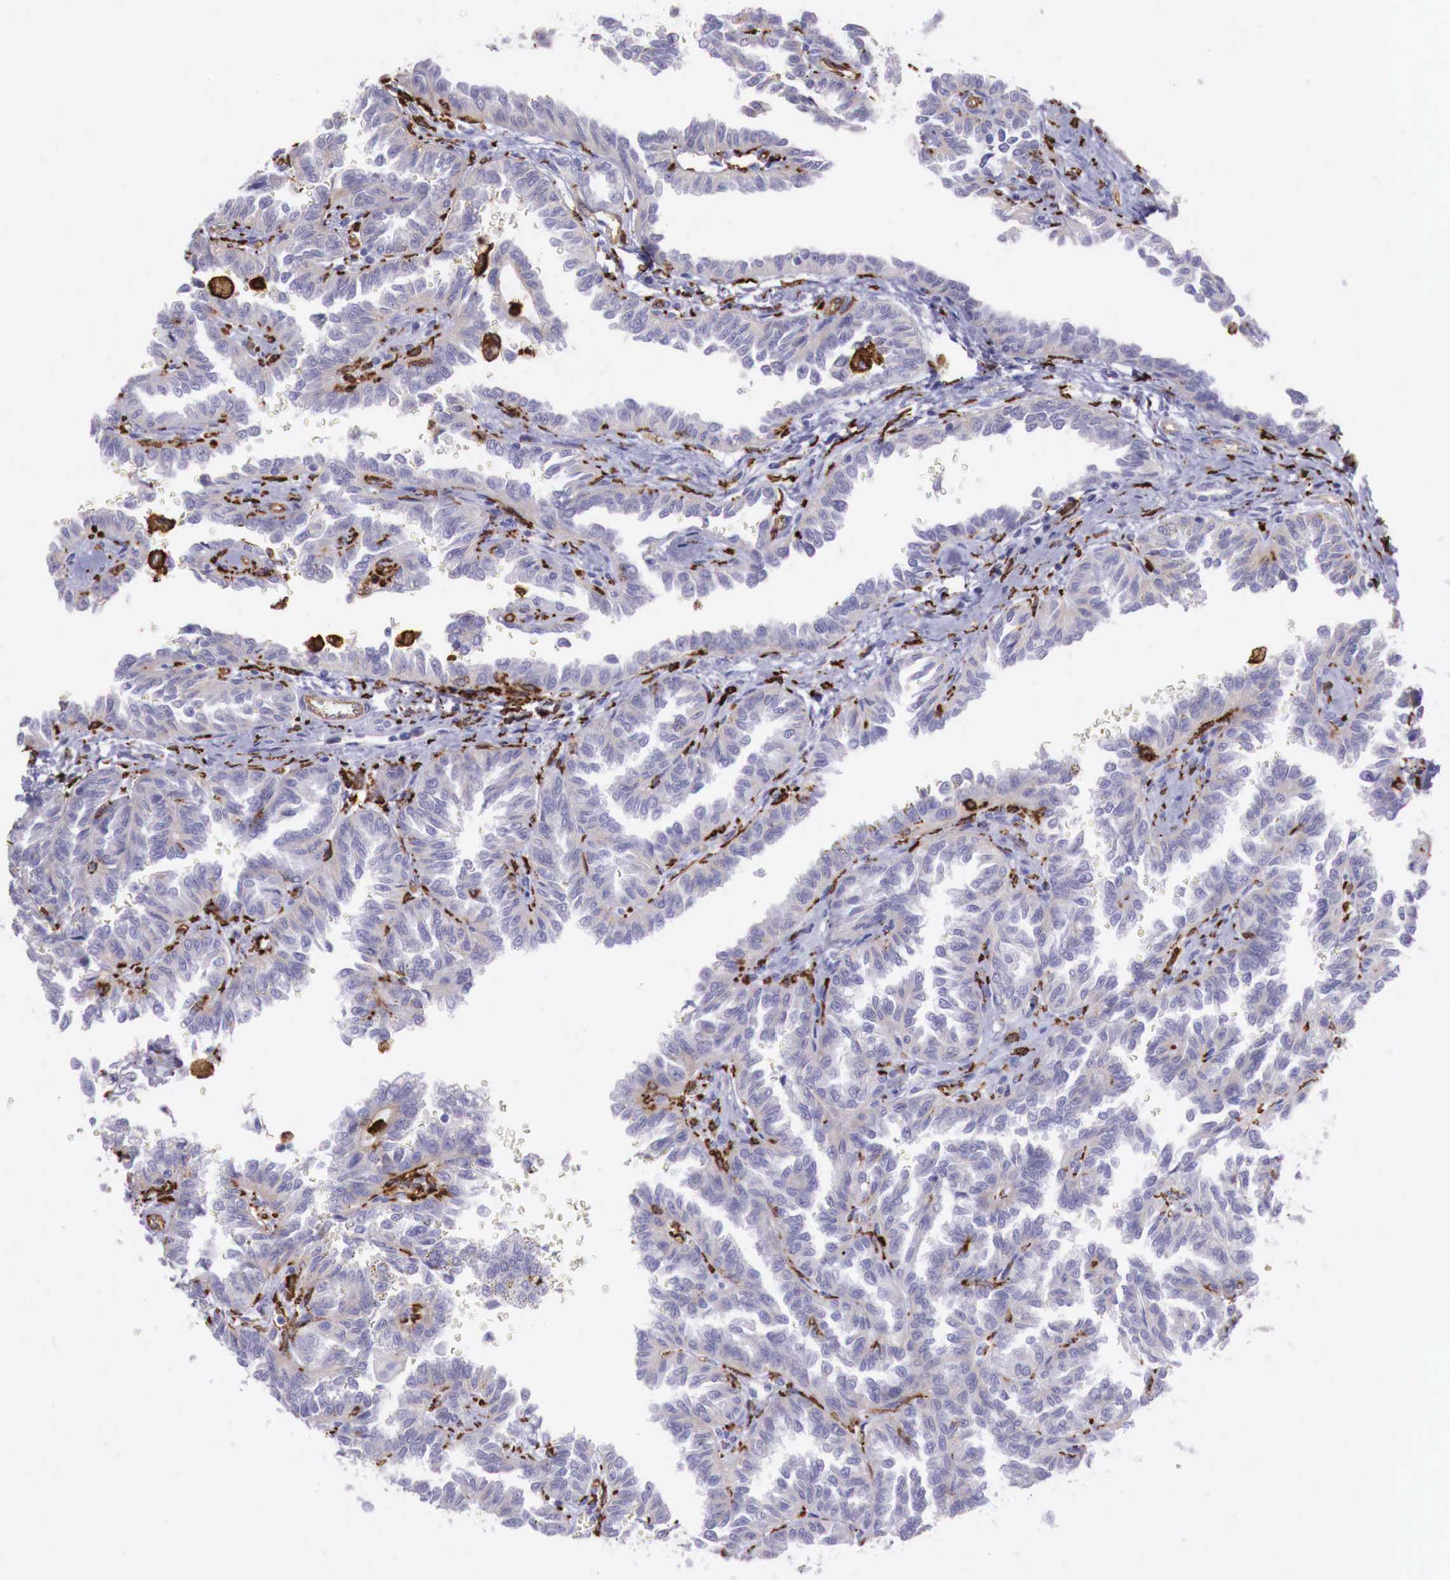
{"staining": {"intensity": "negative", "quantity": "none", "location": "none"}, "tissue": "renal cancer", "cell_type": "Tumor cells", "image_type": "cancer", "snomed": [{"axis": "morphology", "description": "Inflammation, NOS"}, {"axis": "morphology", "description": "Adenocarcinoma, NOS"}, {"axis": "topography", "description": "Kidney"}], "caption": "Renal adenocarcinoma was stained to show a protein in brown. There is no significant positivity in tumor cells.", "gene": "MSR1", "patient": {"sex": "male", "age": 68}}